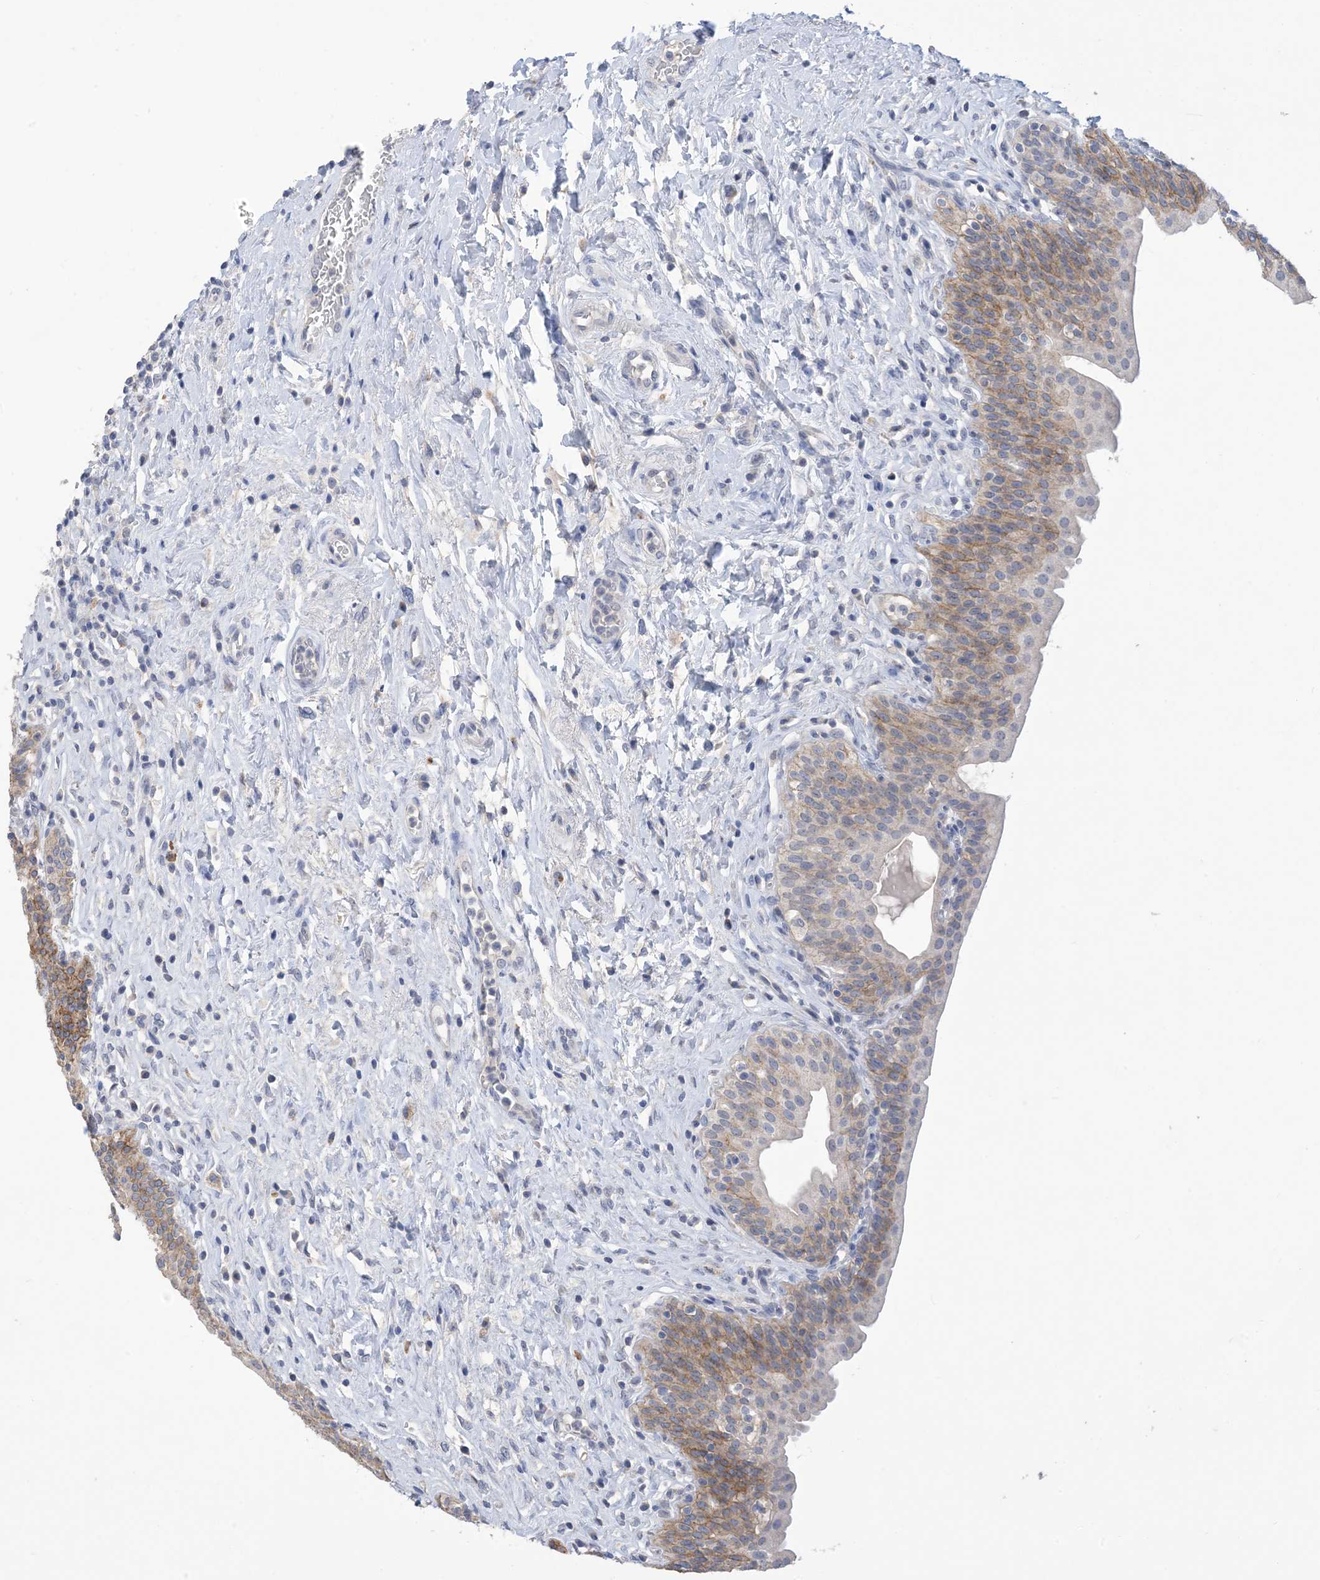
{"staining": {"intensity": "weak", "quantity": "25%-75%", "location": "cytoplasmic/membranous"}, "tissue": "urinary bladder", "cell_type": "Urothelial cells", "image_type": "normal", "snomed": [{"axis": "morphology", "description": "Normal tissue, NOS"}, {"axis": "topography", "description": "Urinary bladder"}], "caption": "Urinary bladder stained with a brown dye shows weak cytoplasmic/membranous positive positivity in approximately 25%-75% of urothelial cells.", "gene": "DSC3", "patient": {"sex": "male", "age": 83}}